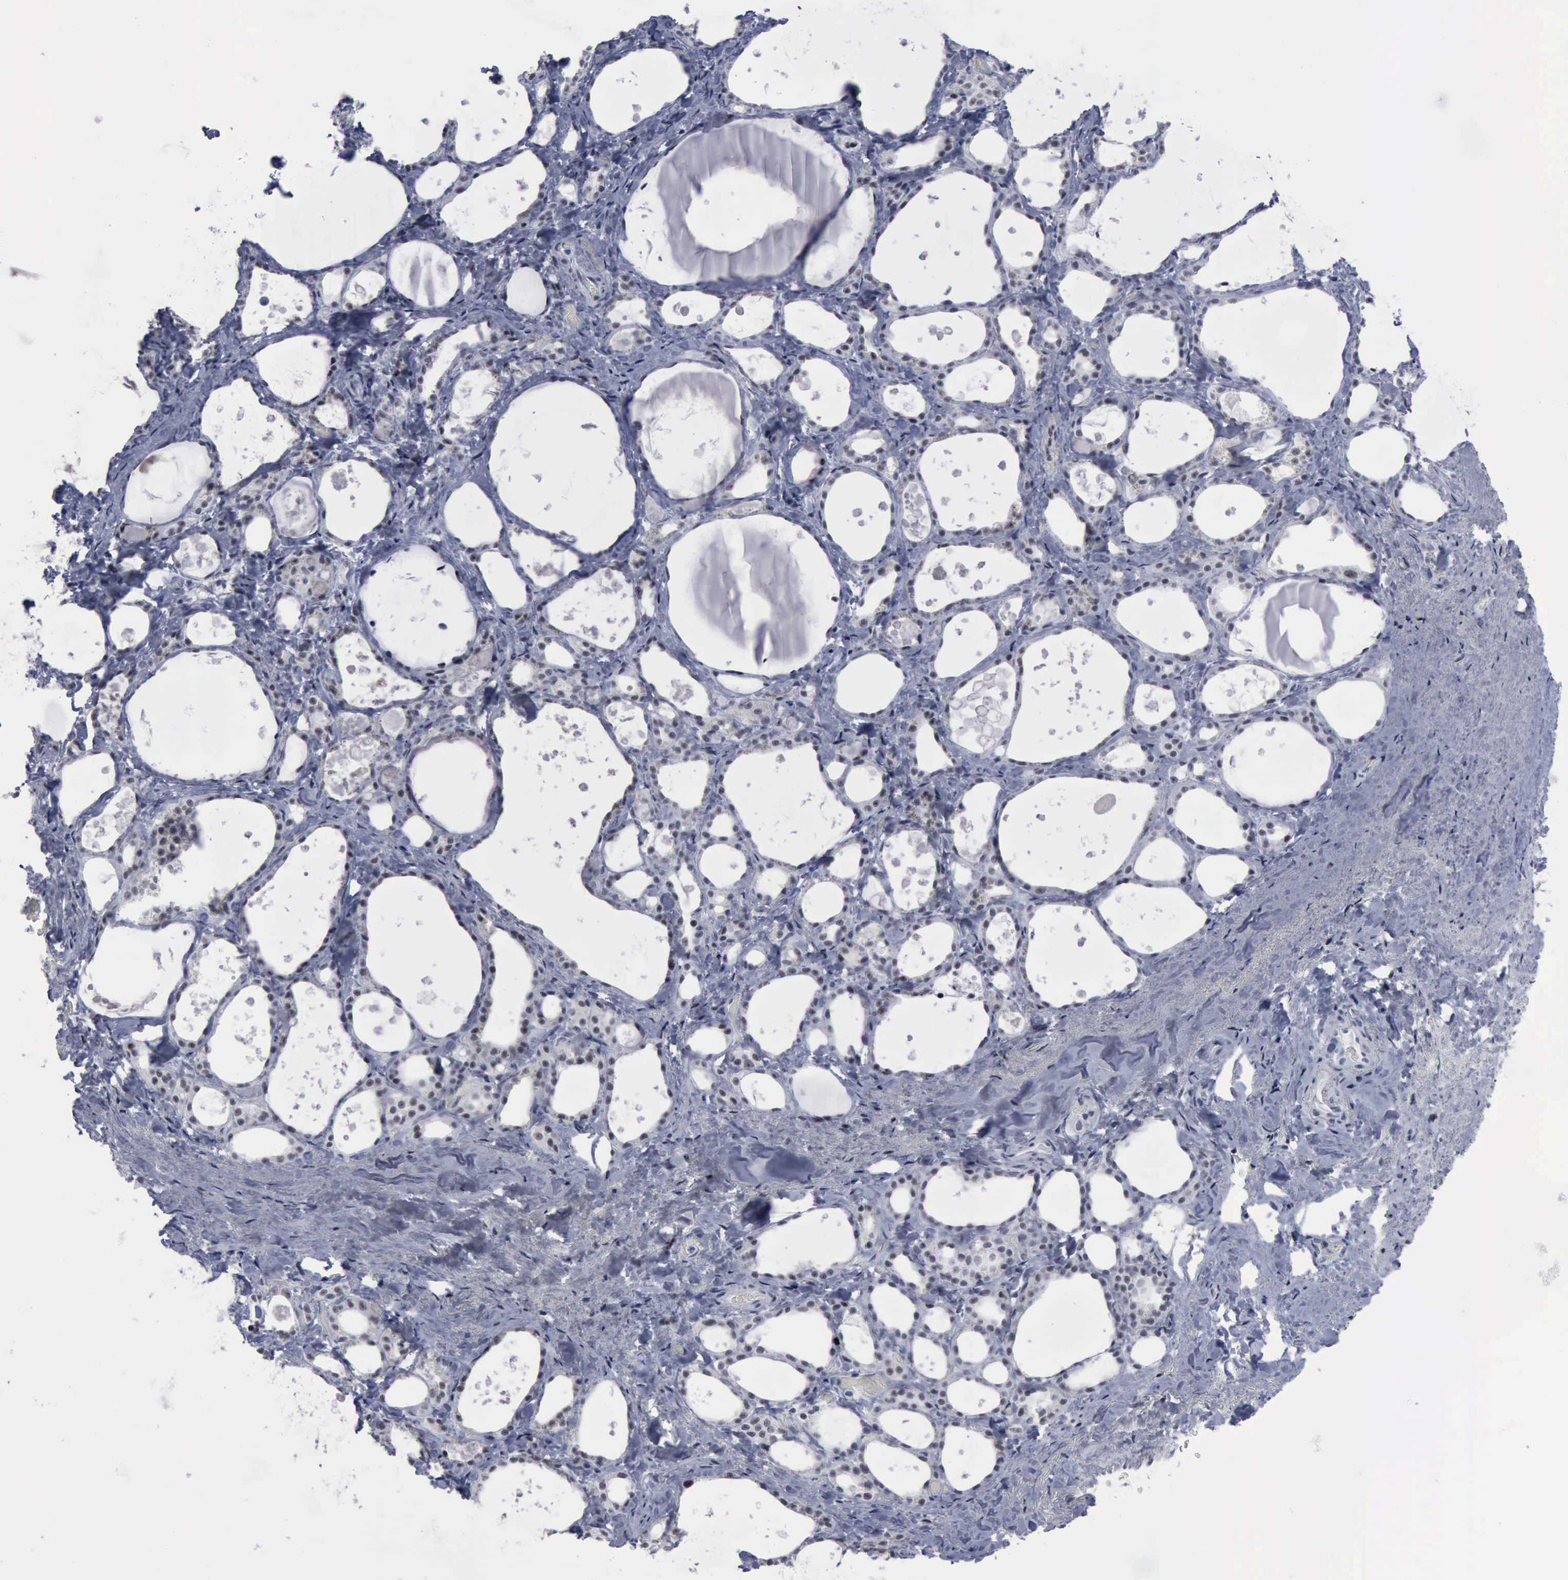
{"staining": {"intensity": "negative", "quantity": "none", "location": "none"}, "tissue": "thyroid gland", "cell_type": "Glandular cells", "image_type": "normal", "snomed": [{"axis": "morphology", "description": "Normal tissue, NOS"}, {"axis": "topography", "description": "Thyroid gland"}], "caption": "There is no significant expression in glandular cells of thyroid gland. (DAB immunohistochemistry (IHC) with hematoxylin counter stain).", "gene": "BRD1", "patient": {"sex": "female", "age": 75}}